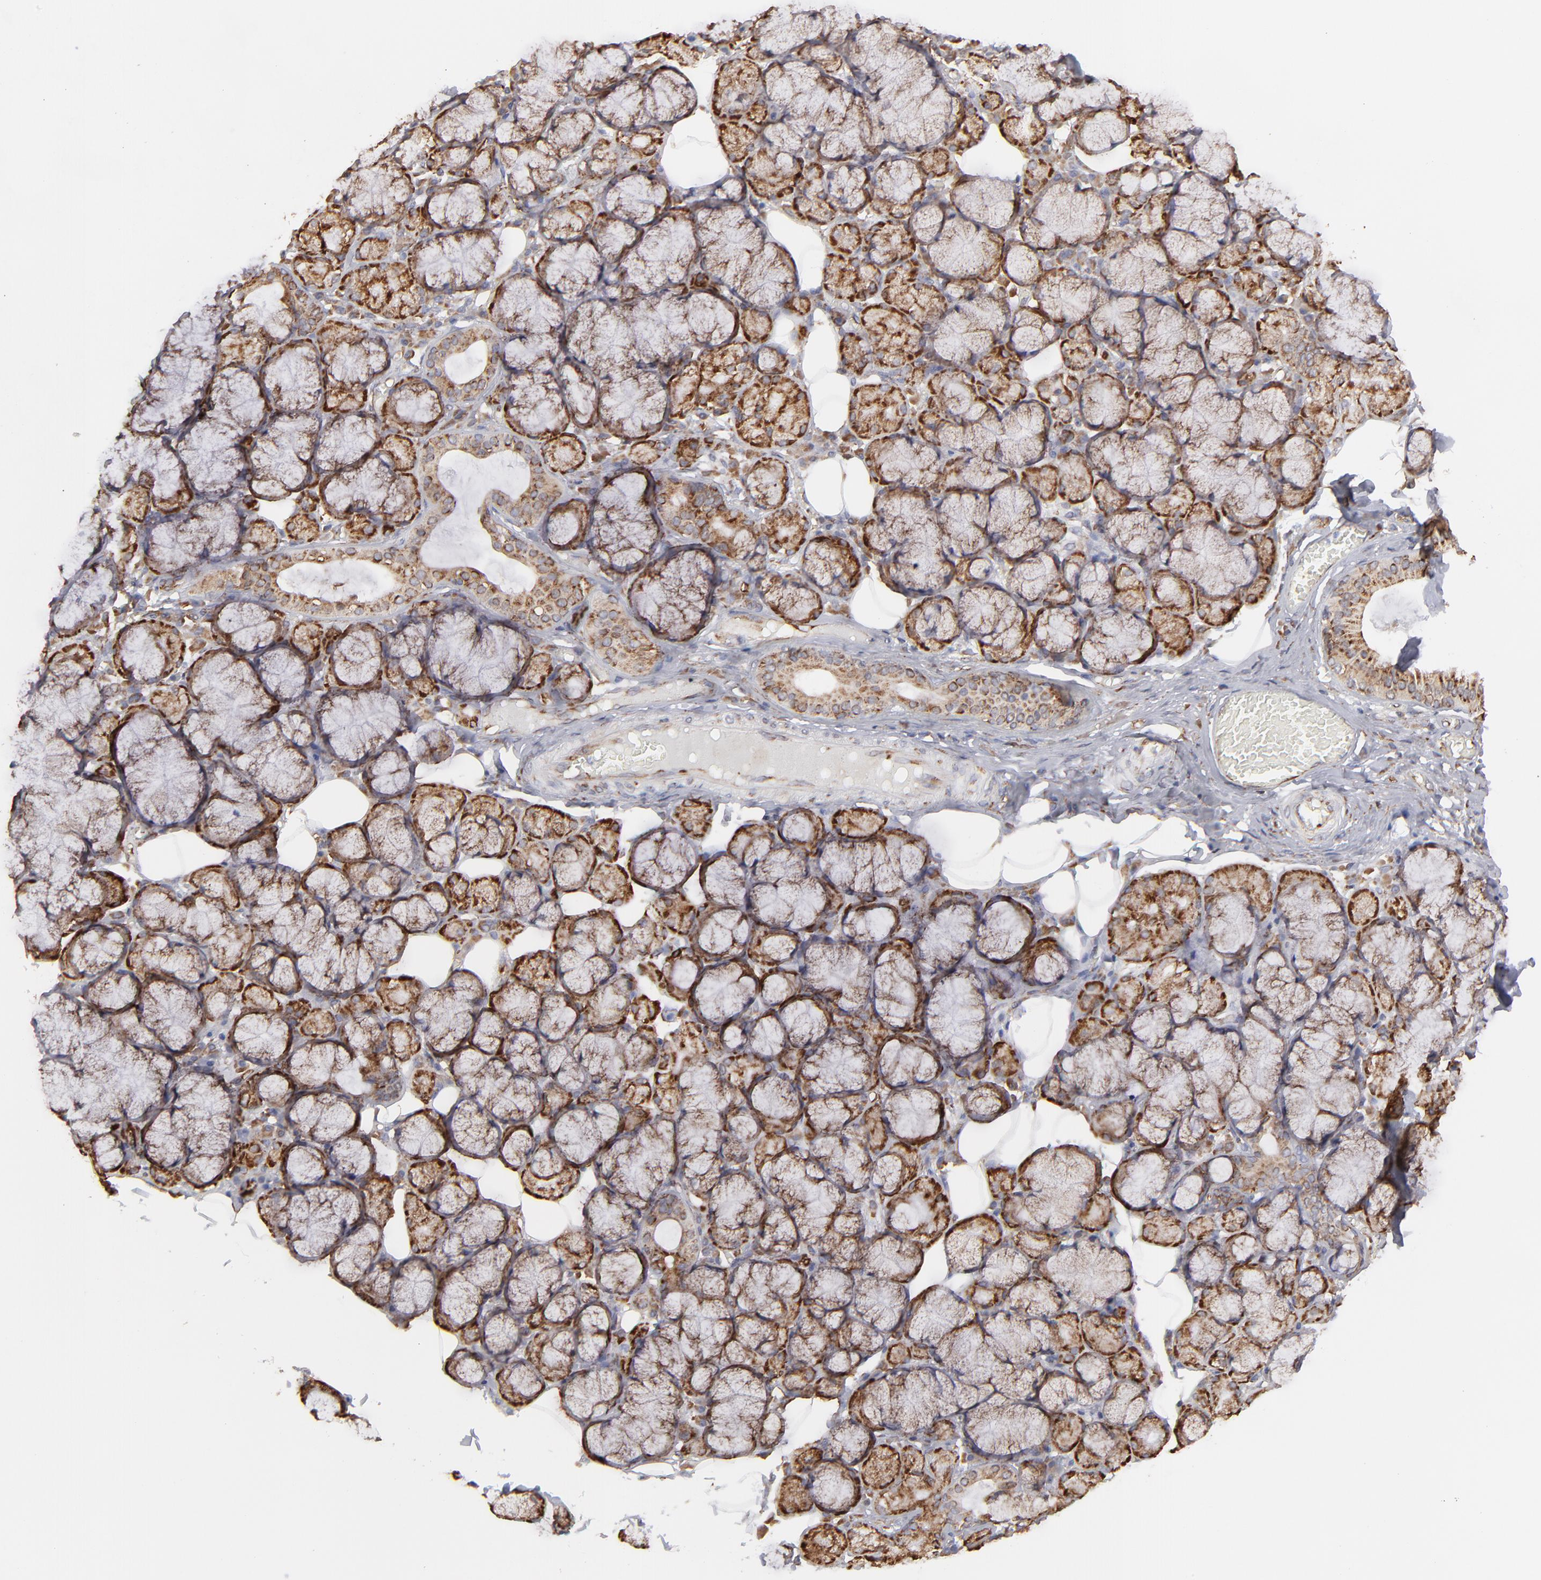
{"staining": {"intensity": "strong", "quantity": ">75%", "location": "cytoplasmic/membranous"}, "tissue": "salivary gland", "cell_type": "Glandular cells", "image_type": "normal", "snomed": [{"axis": "morphology", "description": "Normal tissue, NOS"}, {"axis": "topography", "description": "Skeletal muscle"}, {"axis": "topography", "description": "Oral tissue"}, {"axis": "topography", "description": "Salivary gland"}, {"axis": "topography", "description": "Peripheral nerve tissue"}], "caption": "Immunohistochemical staining of benign salivary gland exhibits high levels of strong cytoplasmic/membranous positivity in about >75% of glandular cells. Using DAB (brown) and hematoxylin (blue) stains, captured at high magnification using brightfield microscopy.", "gene": "KTN1", "patient": {"sex": "male", "age": 54}}